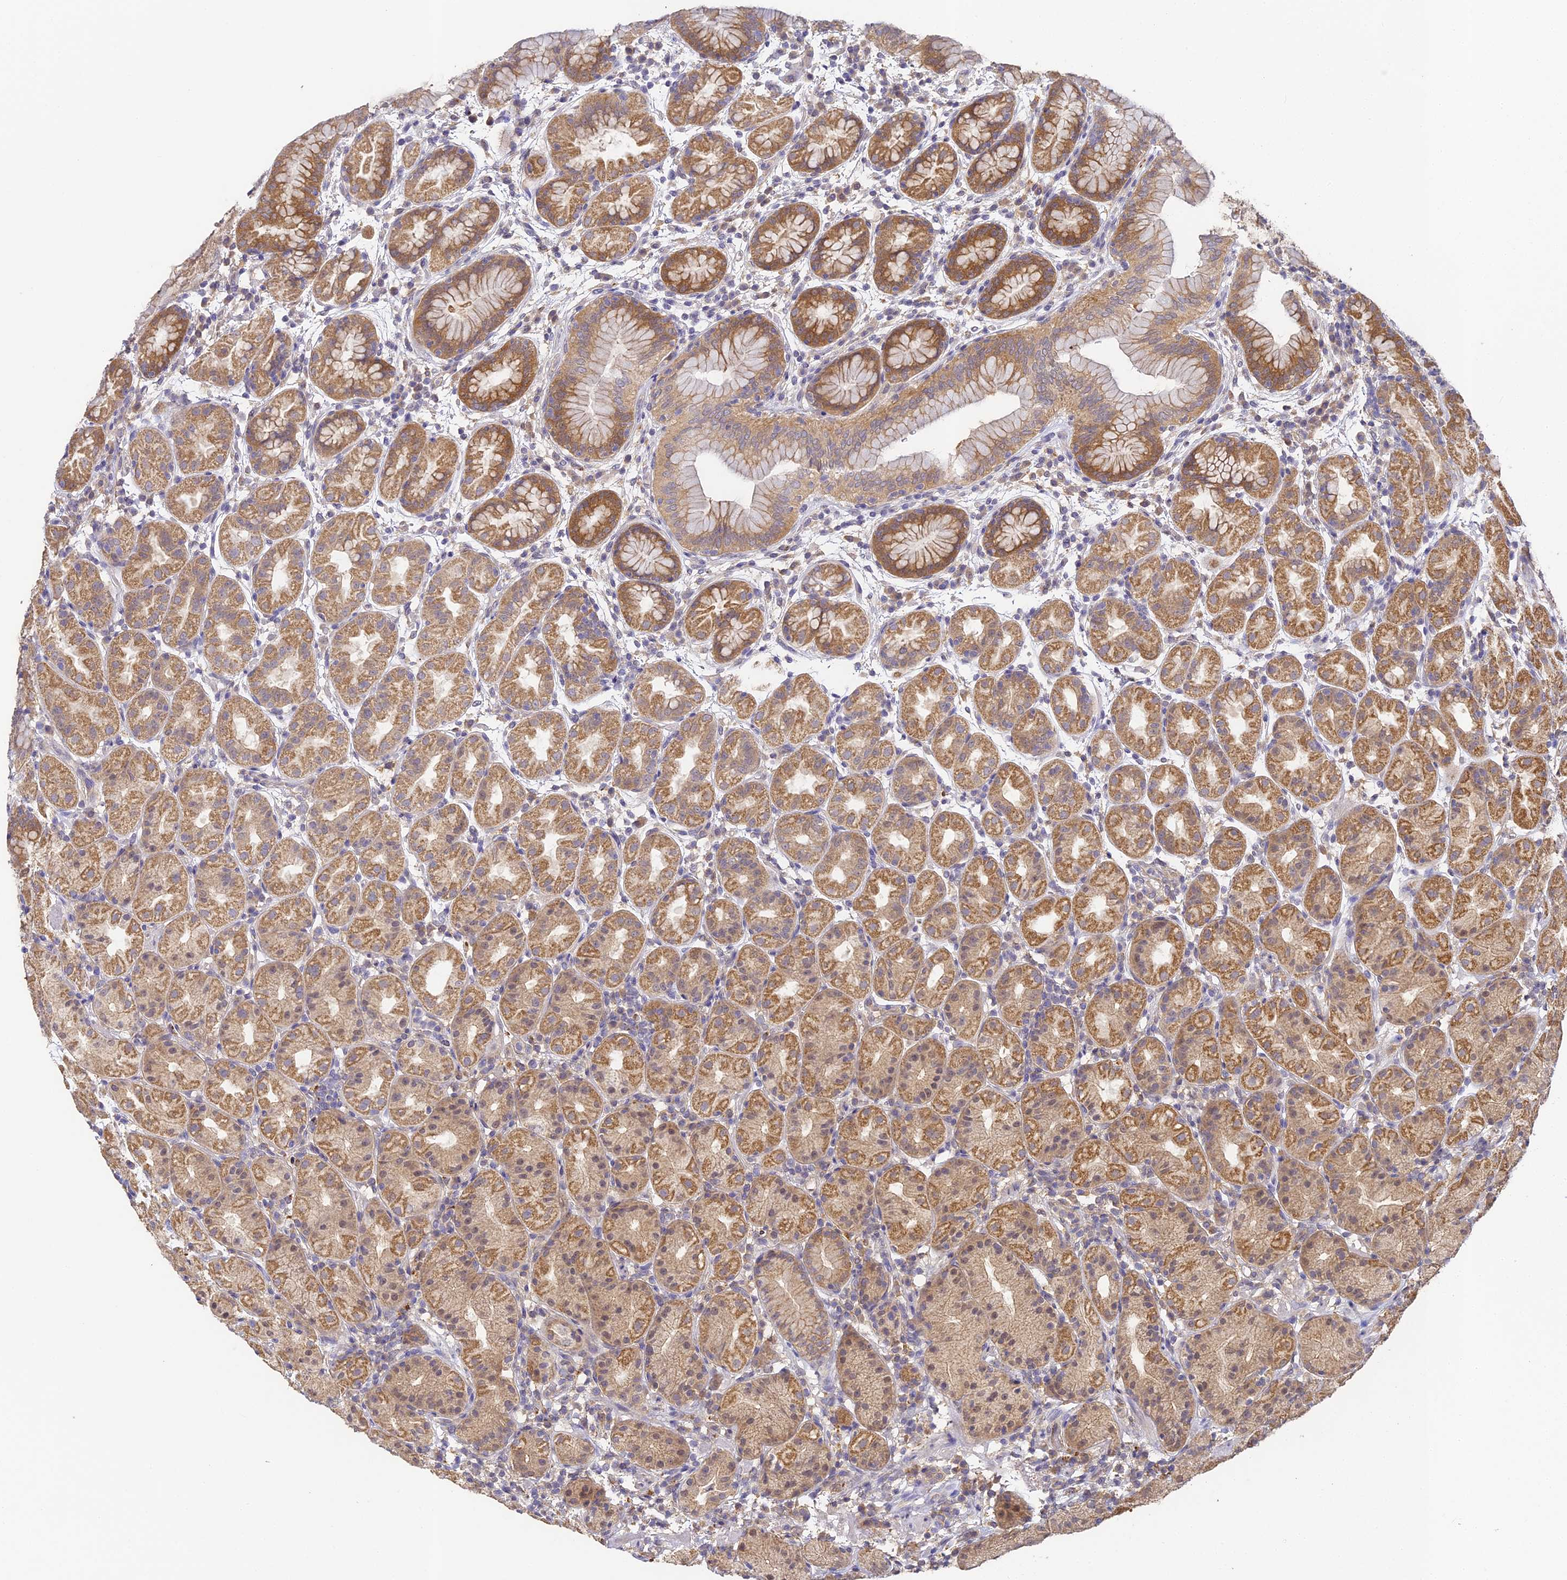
{"staining": {"intensity": "moderate", "quantity": ">75%", "location": "cytoplasmic/membranous,nuclear"}, "tissue": "stomach", "cell_type": "Glandular cells", "image_type": "normal", "snomed": [{"axis": "morphology", "description": "Normal tissue, NOS"}, {"axis": "topography", "description": "Stomach"}], "caption": "Normal stomach was stained to show a protein in brown. There is medium levels of moderate cytoplasmic/membranous,nuclear positivity in about >75% of glandular cells. The staining was performed using DAB to visualize the protein expression in brown, while the nuclei were stained in blue with hematoxylin (Magnification: 20x).", "gene": "YAE1", "patient": {"sex": "female", "age": 79}}